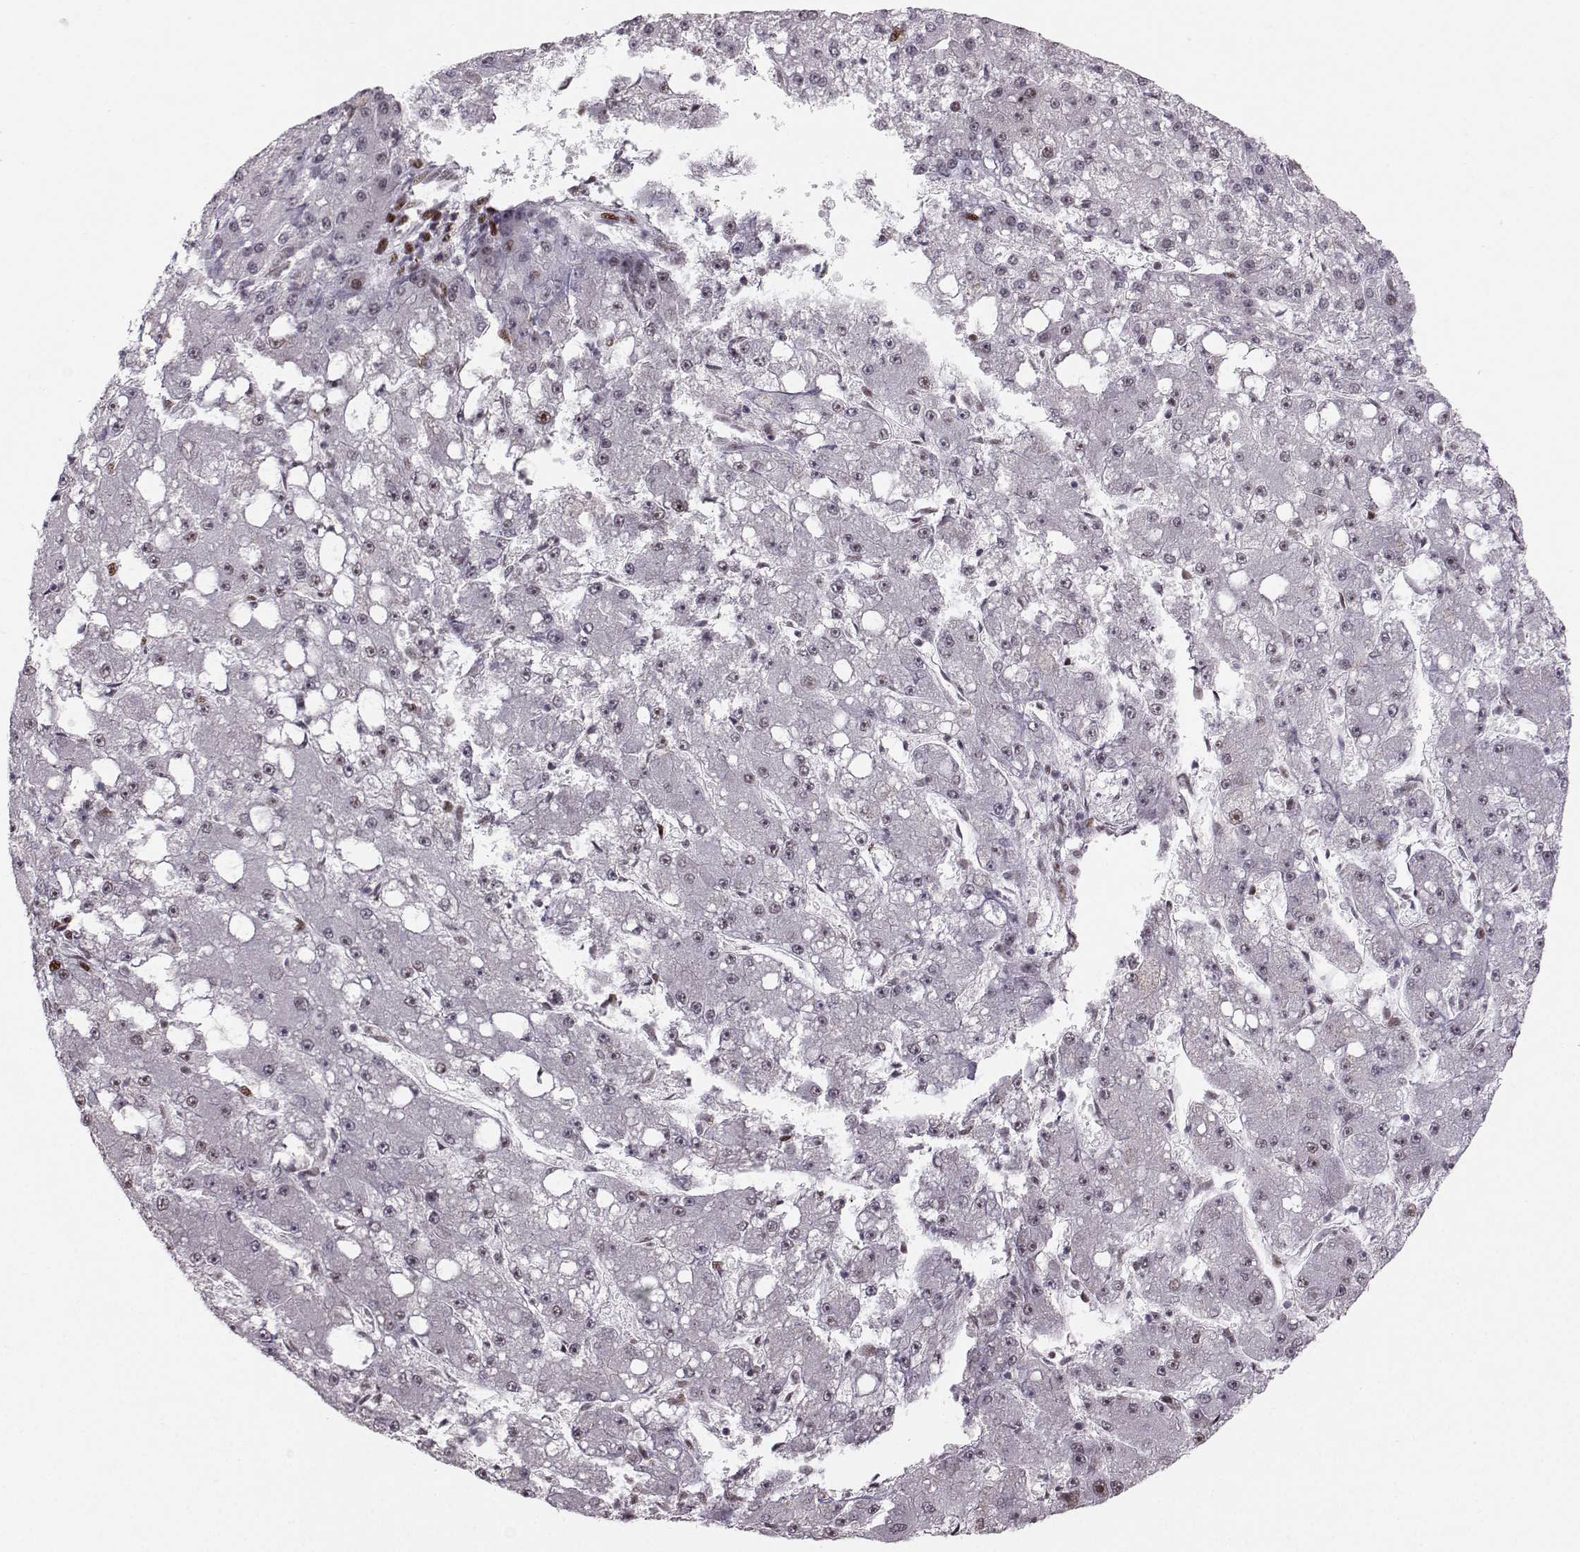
{"staining": {"intensity": "weak", "quantity": "<25%", "location": "nuclear"}, "tissue": "liver cancer", "cell_type": "Tumor cells", "image_type": "cancer", "snomed": [{"axis": "morphology", "description": "Carcinoma, Hepatocellular, NOS"}, {"axis": "topography", "description": "Liver"}], "caption": "Tumor cells are negative for protein expression in human liver cancer.", "gene": "SNAPC2", "patient": {"sex": "male", "age": 67}}